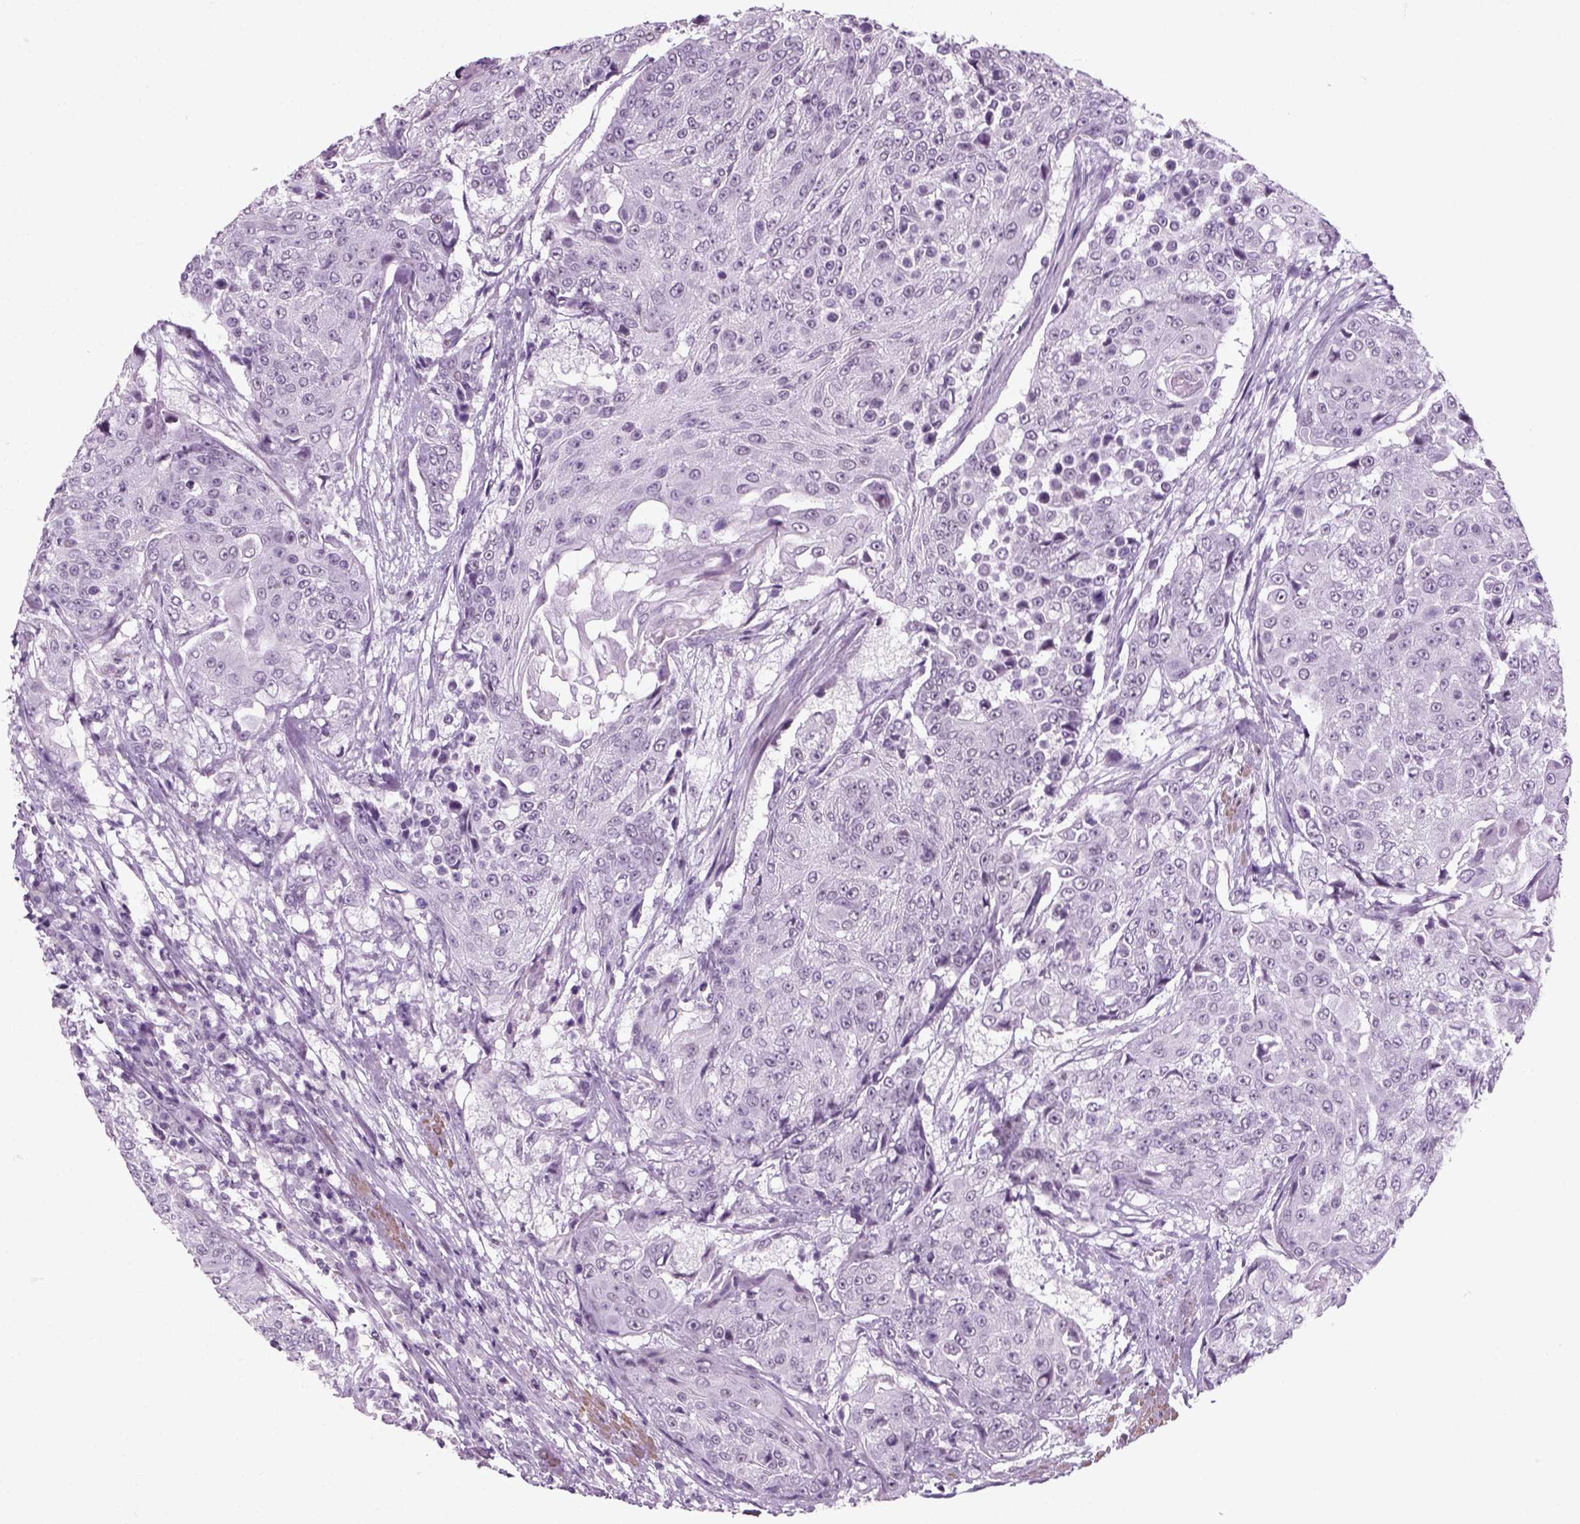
{"staining": {"intensity": "negative", "quantity": "none", "location": "none"}, "tissue": "urothelial cancer", "cell_type": "Tumor cells", "image_type": "cancer", "snomed": [{"axis": "morphology", "description": "Urothelial carcinoma, High grade"}, {"axis": "topography", "description": "Urinary bladder"}], "caption": "High power microscopy image of an immunohistochemistry (IHC) photomicrograph of urothelial carcinoma (high-grade), revealing no significant staining in tumor cells.", "gene": "ZNF865", "patient": {"sex": "female", "age": 63}}